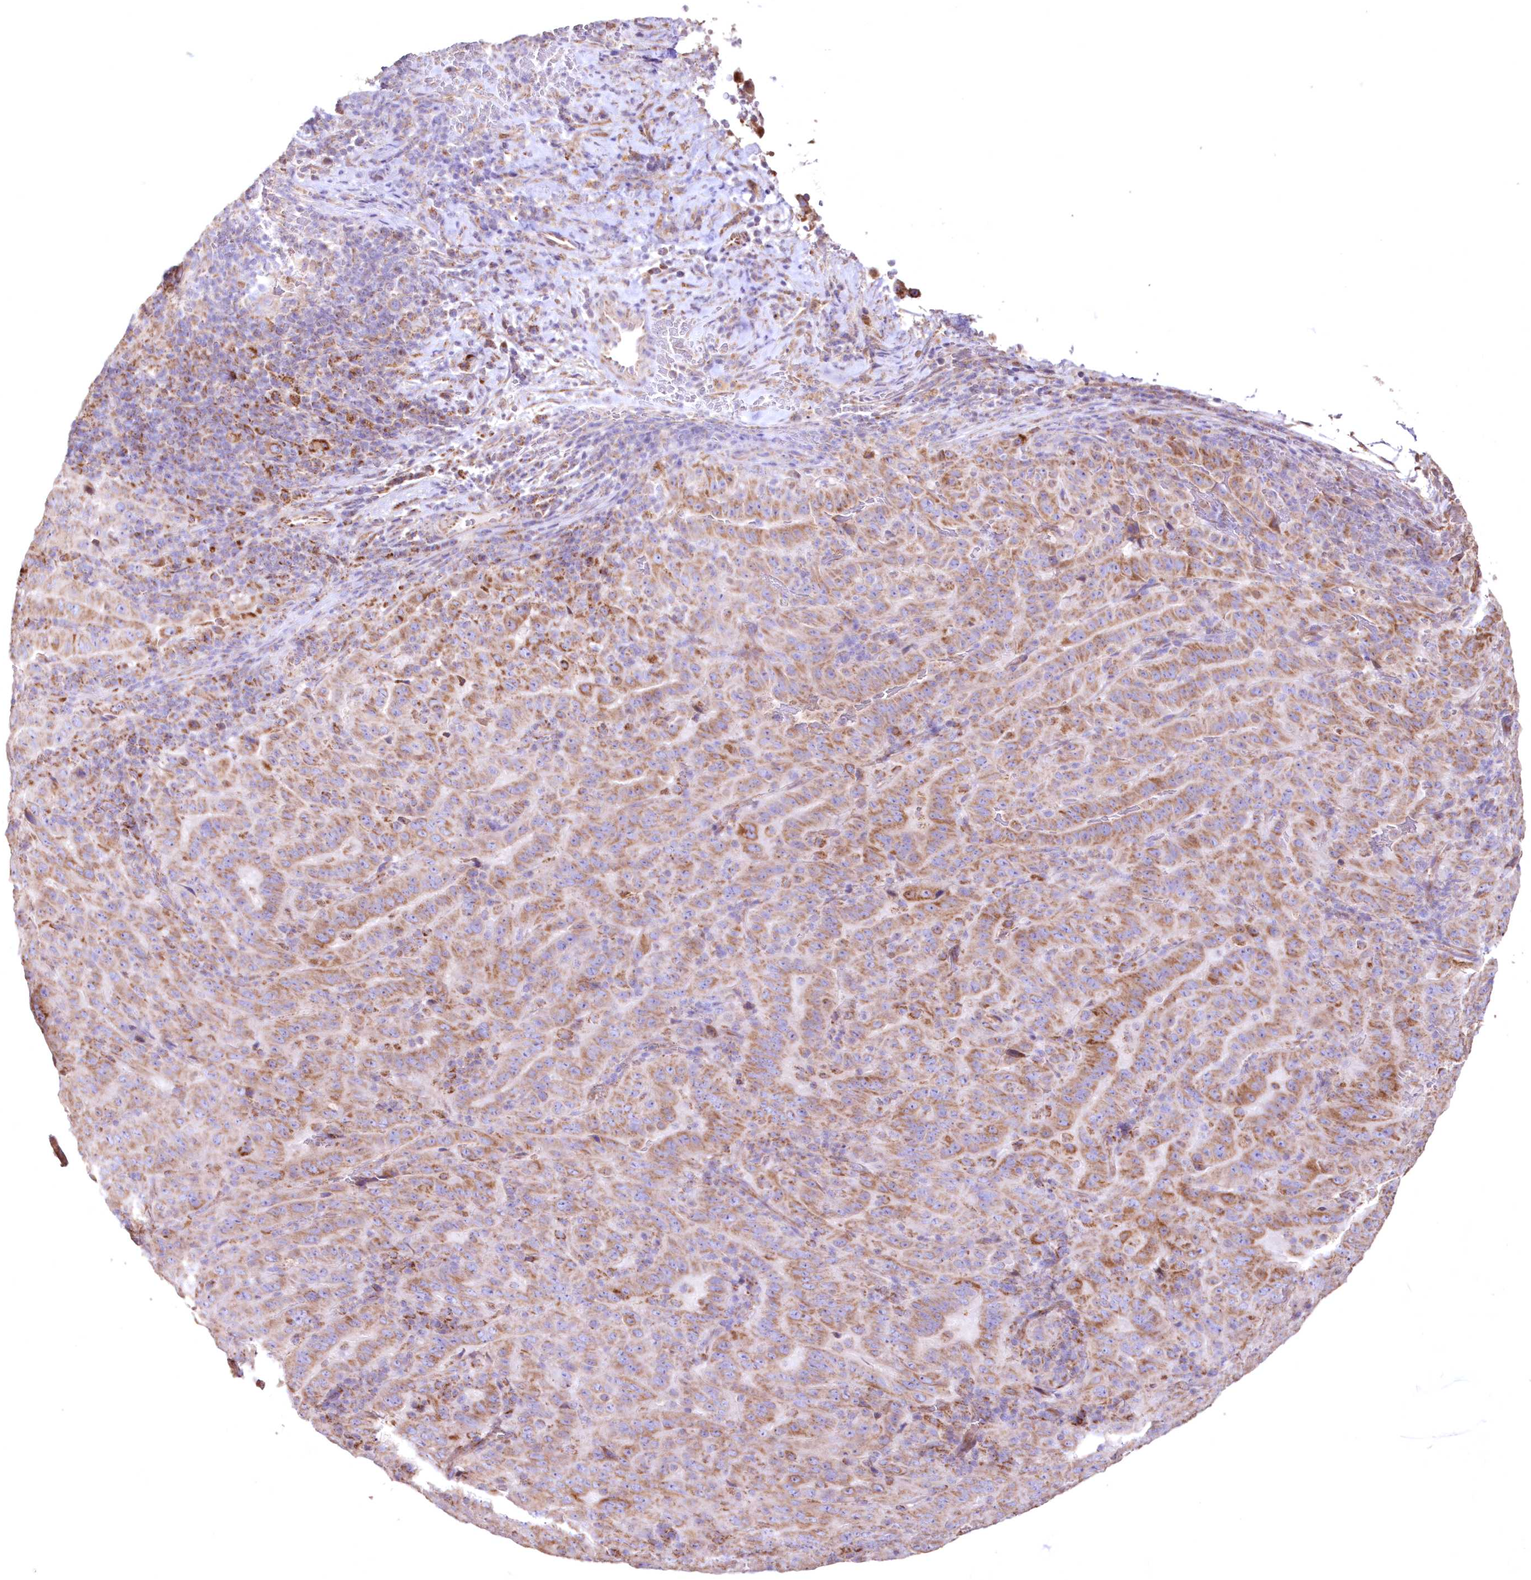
{"staining": {"intensity": "moderate", "quantity": ">75%", "location": "cytoplasmic/membranous"}, "tissue": "pancreatic cancer", "cell_type": "Tumor cells", "image_type": "cancer", "snomed": [{"axis": "morphology", "description": "Adenocarcinoma, NOS"}, {"axis": "topography", "description": "Pancreas"}], "caption": "The photomicrograph demonstrates a brown stain indicating the presence of a protein in the cytoplasmic/membranous of tumor cells in pancreatic adenocarcinoma. The protein is shown in brown color, while the nuclei are stained blue.", "gene": "HADHB", "patient": {"sex": "male", "age": 63}}